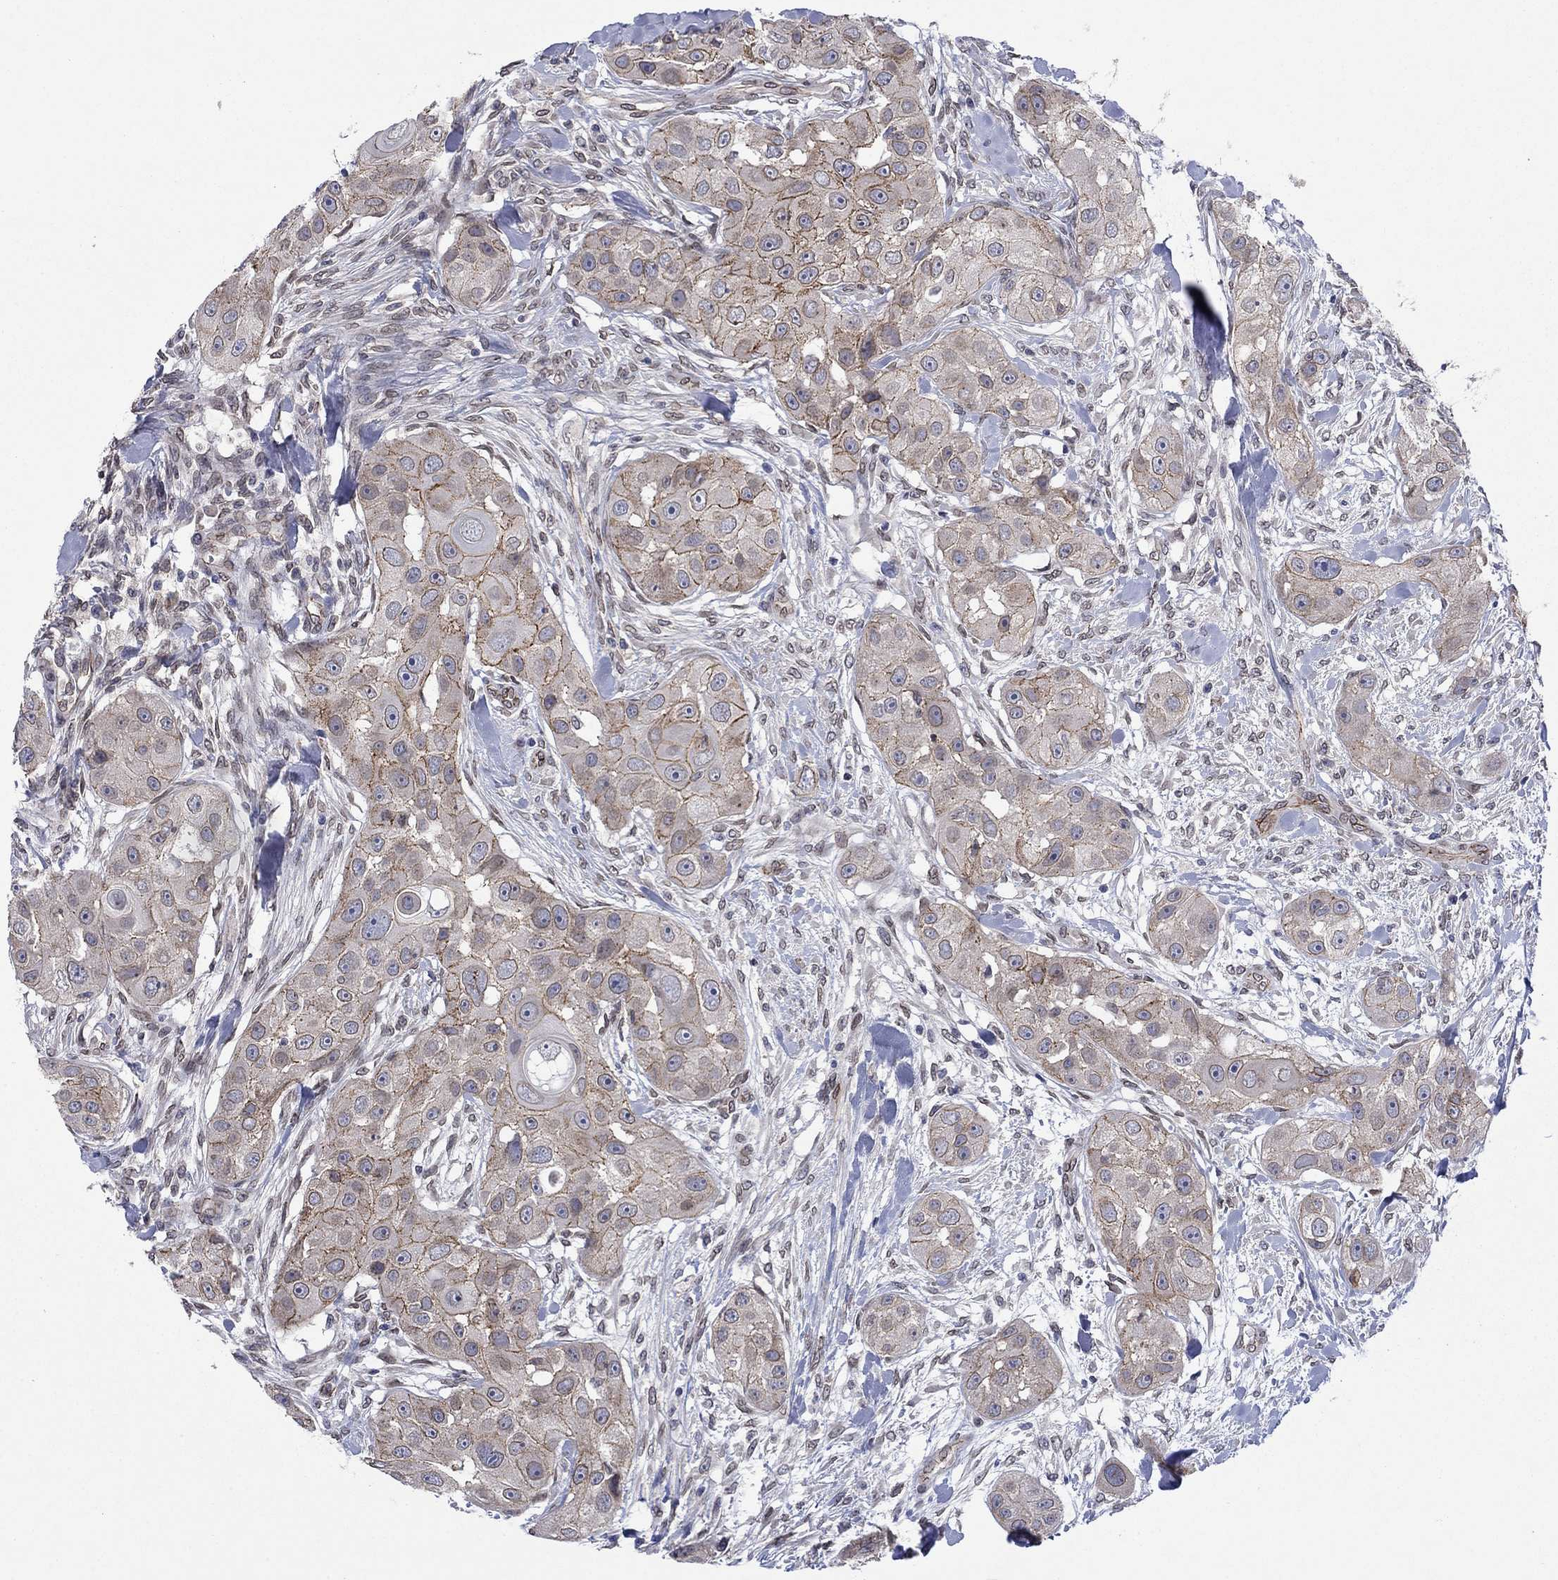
{"staining": {"intensity": "moderate", "quantity": "<25%", "location": "cytoplasmic/membranous"}, "tissue": "head and neck cancer", "cell_type": "Tumor cells", "image_type": "cancer", "snomed": [{"axis": "morphology", "description": "Squamous cell carcinoma, NOS"}, {"axis": "topography", "description": "Head-Neck"}], "caption": "There is low levels of moderate cytoplasmic/membranous positivity in tumor cells of head and neck cancer (squamous cell carcinoma), as demonstrated by immunohistochemical staining (brown color).", "gene": "EMC9", "patient": {"sex": "male", "age": 51}}